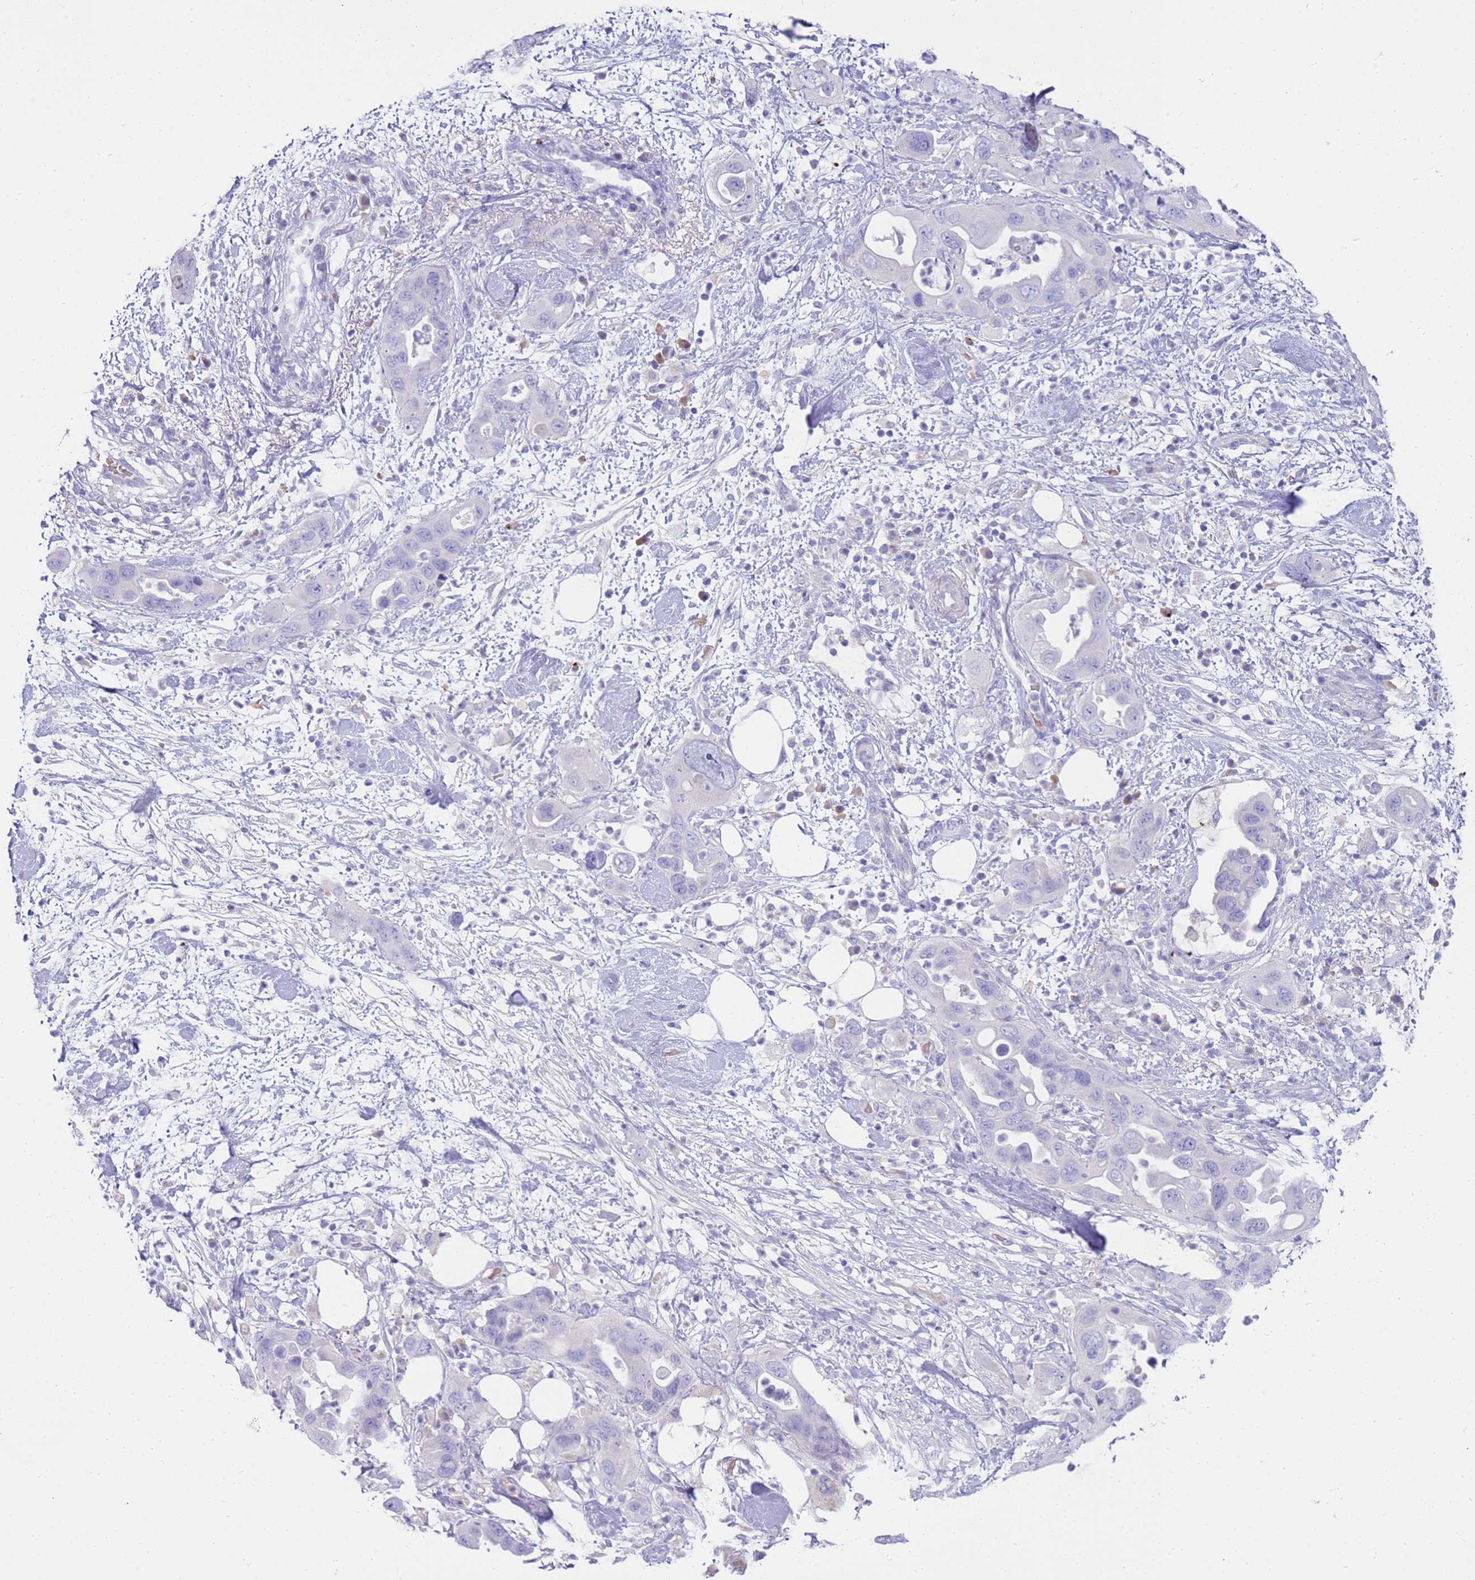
{"staining": {"intensity": "negative", "quantity": "none", "location": "none"}, "tissue": "pancreatic cancer", "cell_type": "Tumor cells", "image_type": "cancer", "snomed": [{"axis": "morphology", "description": "Adenocarcinoma, NOS"}, {"axis": "topography", "description": "Pancreas"}], "caption": "Human pancreatic cancer stained for a protein using immunohistochemistry (IHC) demonstrates no staining in tumor cells.", "gene": "EVPLL", "patient": {"sex": "female", "age": 71}}